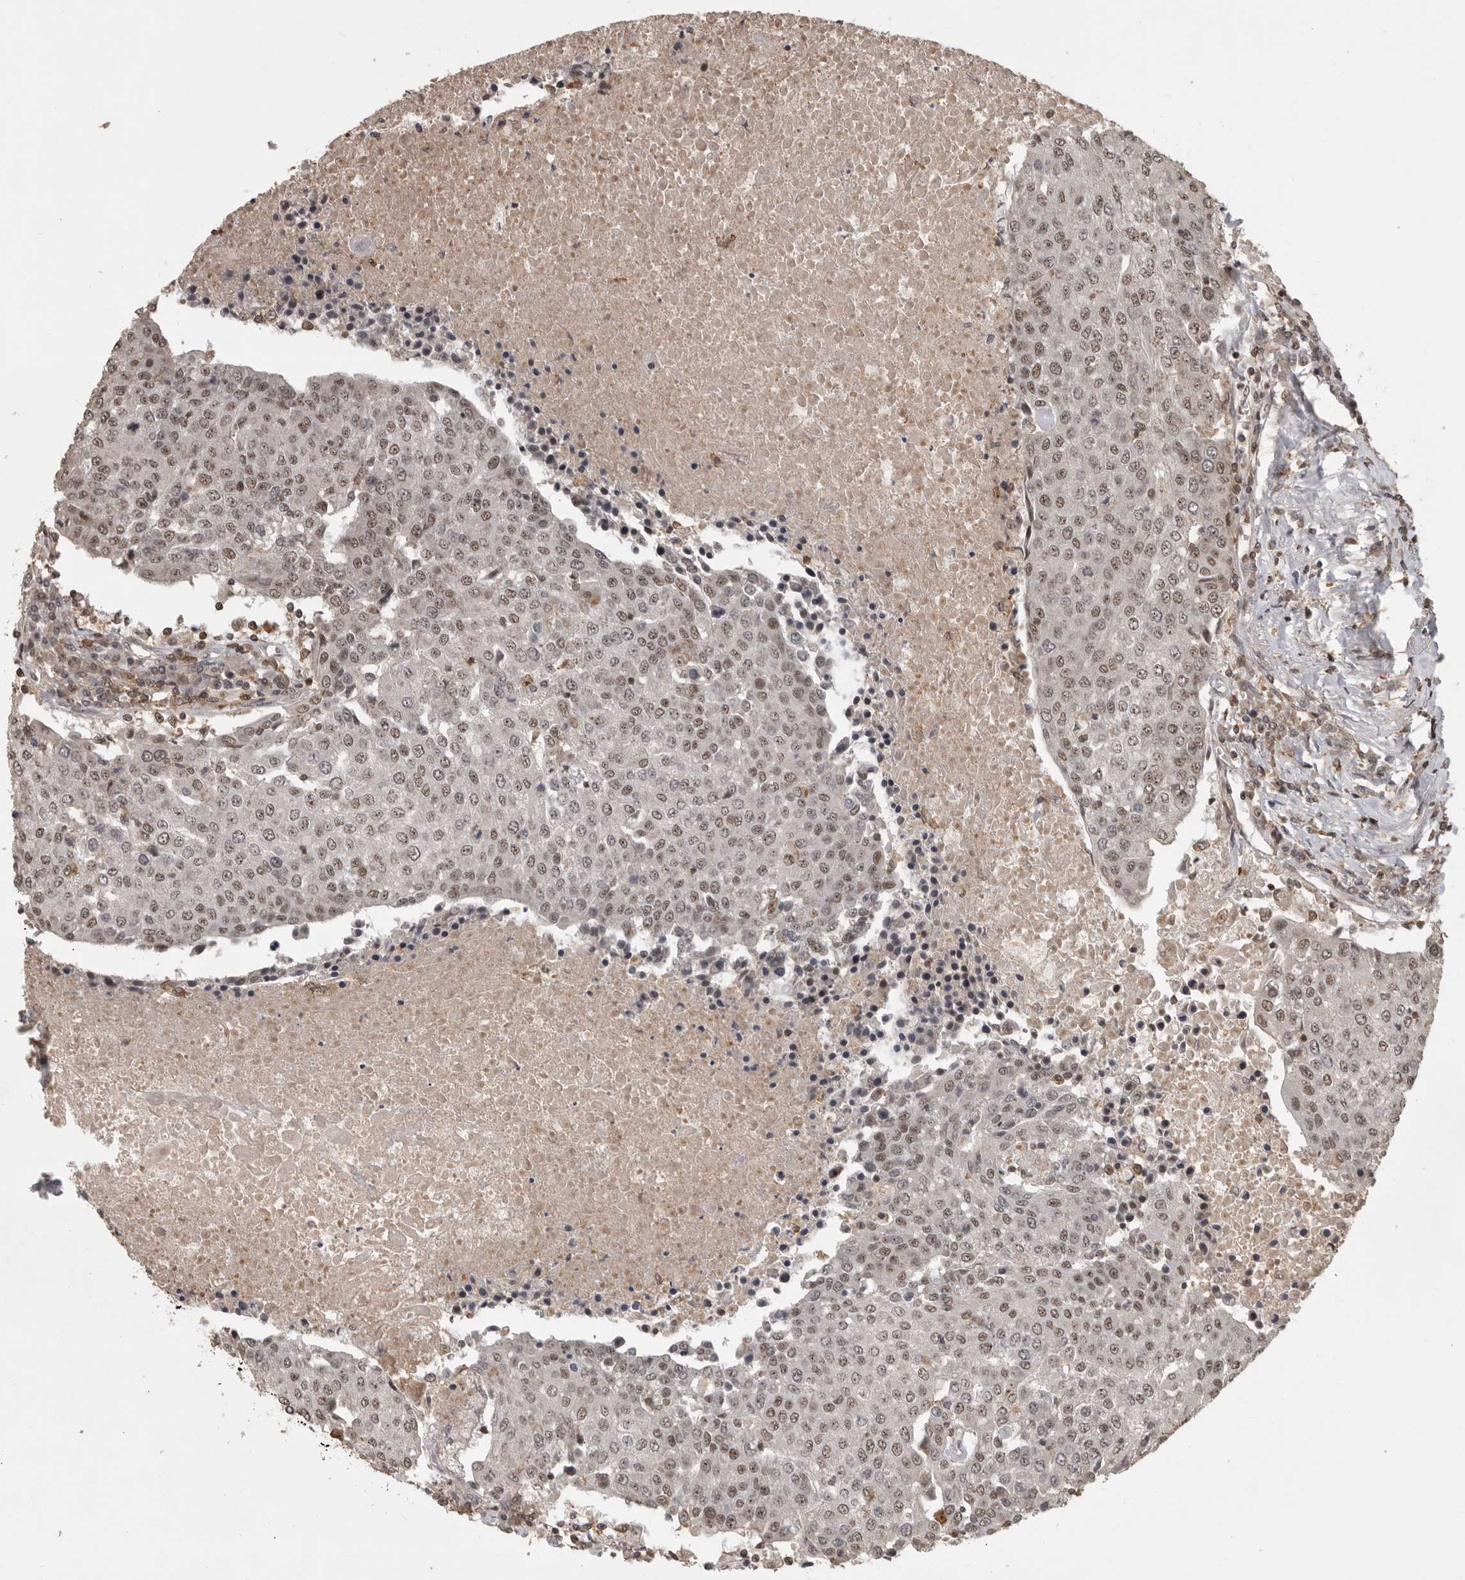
{"staining": {"intensity": "weak", "quantity": ">75%", "location": "nuclear"}, "tissue": "urothelial cancer", "cell_type": "Tumor cells", "image_type": "cancer", "snomed": [{"axis": "morphology", "description": "Urothelial carcinoma, High grade"}, {"axis": "topography", "description": "Urinary bladder"}], "caption": "Protein staining of high-grade urothelial carcinoma tissue shows weak nuclear positivity in approximately >75% of tumor cells. The protein is stained brown, and the nuclei are stained in blue (DAB (3,3'-diaminobenzidine) IHC with brightfield microscopy, high magnification).", "gene": "CBLL1", "patient": {"sex": "female", "age": 85}}